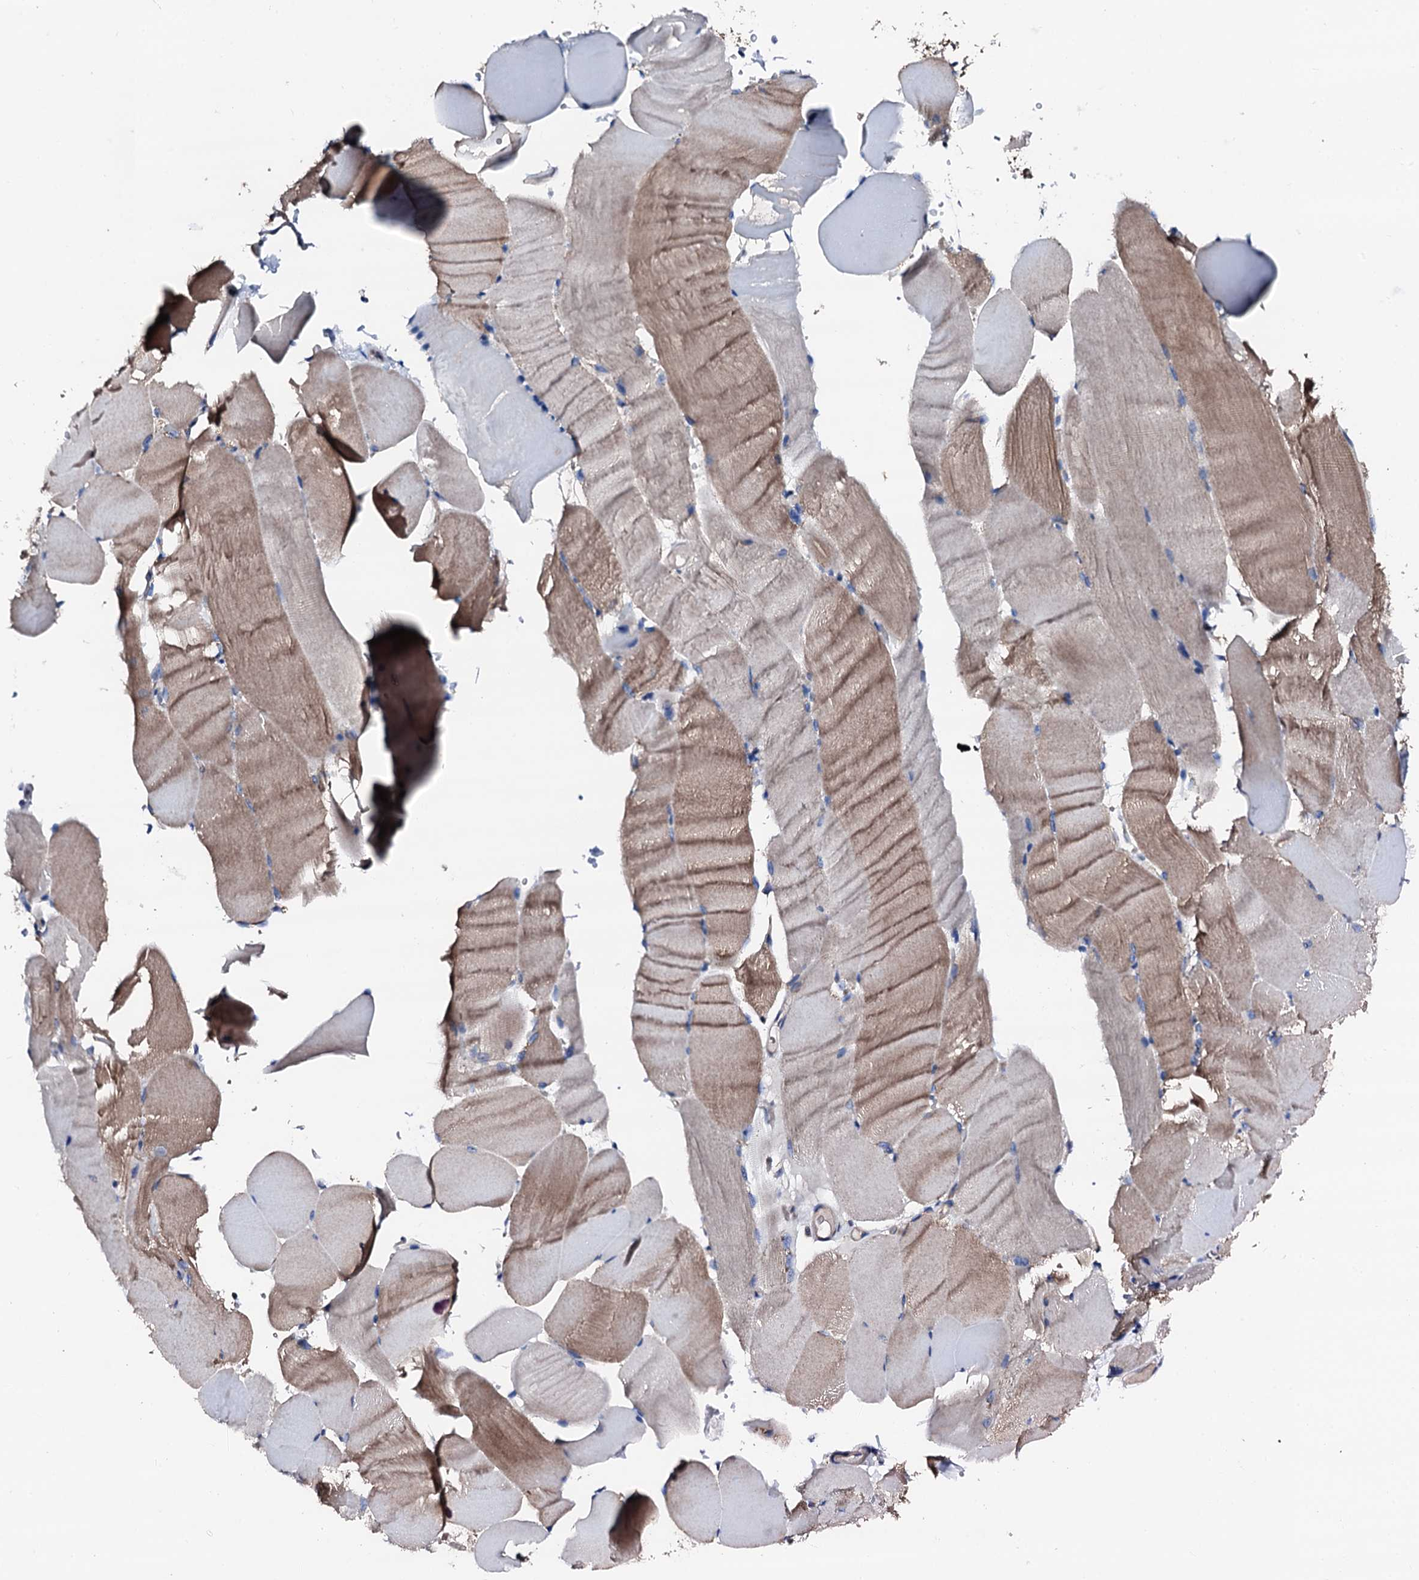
{"staining": {"intensity": "weak", "quantity": "25%-75%", "location": "cytoplasmic/membranous"}, "tissue": "skeletal muscle", "cell_type": "Myocytes", "image_type": "normal", "snomed": [{"axis": "morphology", "description": "Normal tissue, NOS"}, {"axis": "topography", "description": "Skeletal muscle"}, {"axis": "topography", "description": "Parathyroid gland"}], "caption": "Weak cytoplasmic/membranous protein positivity is identified in about 25%-75% of myocytes in skeletal muscle.", "gene": "TRAFD1", "patient": {"sex": "female", "age": 37}}